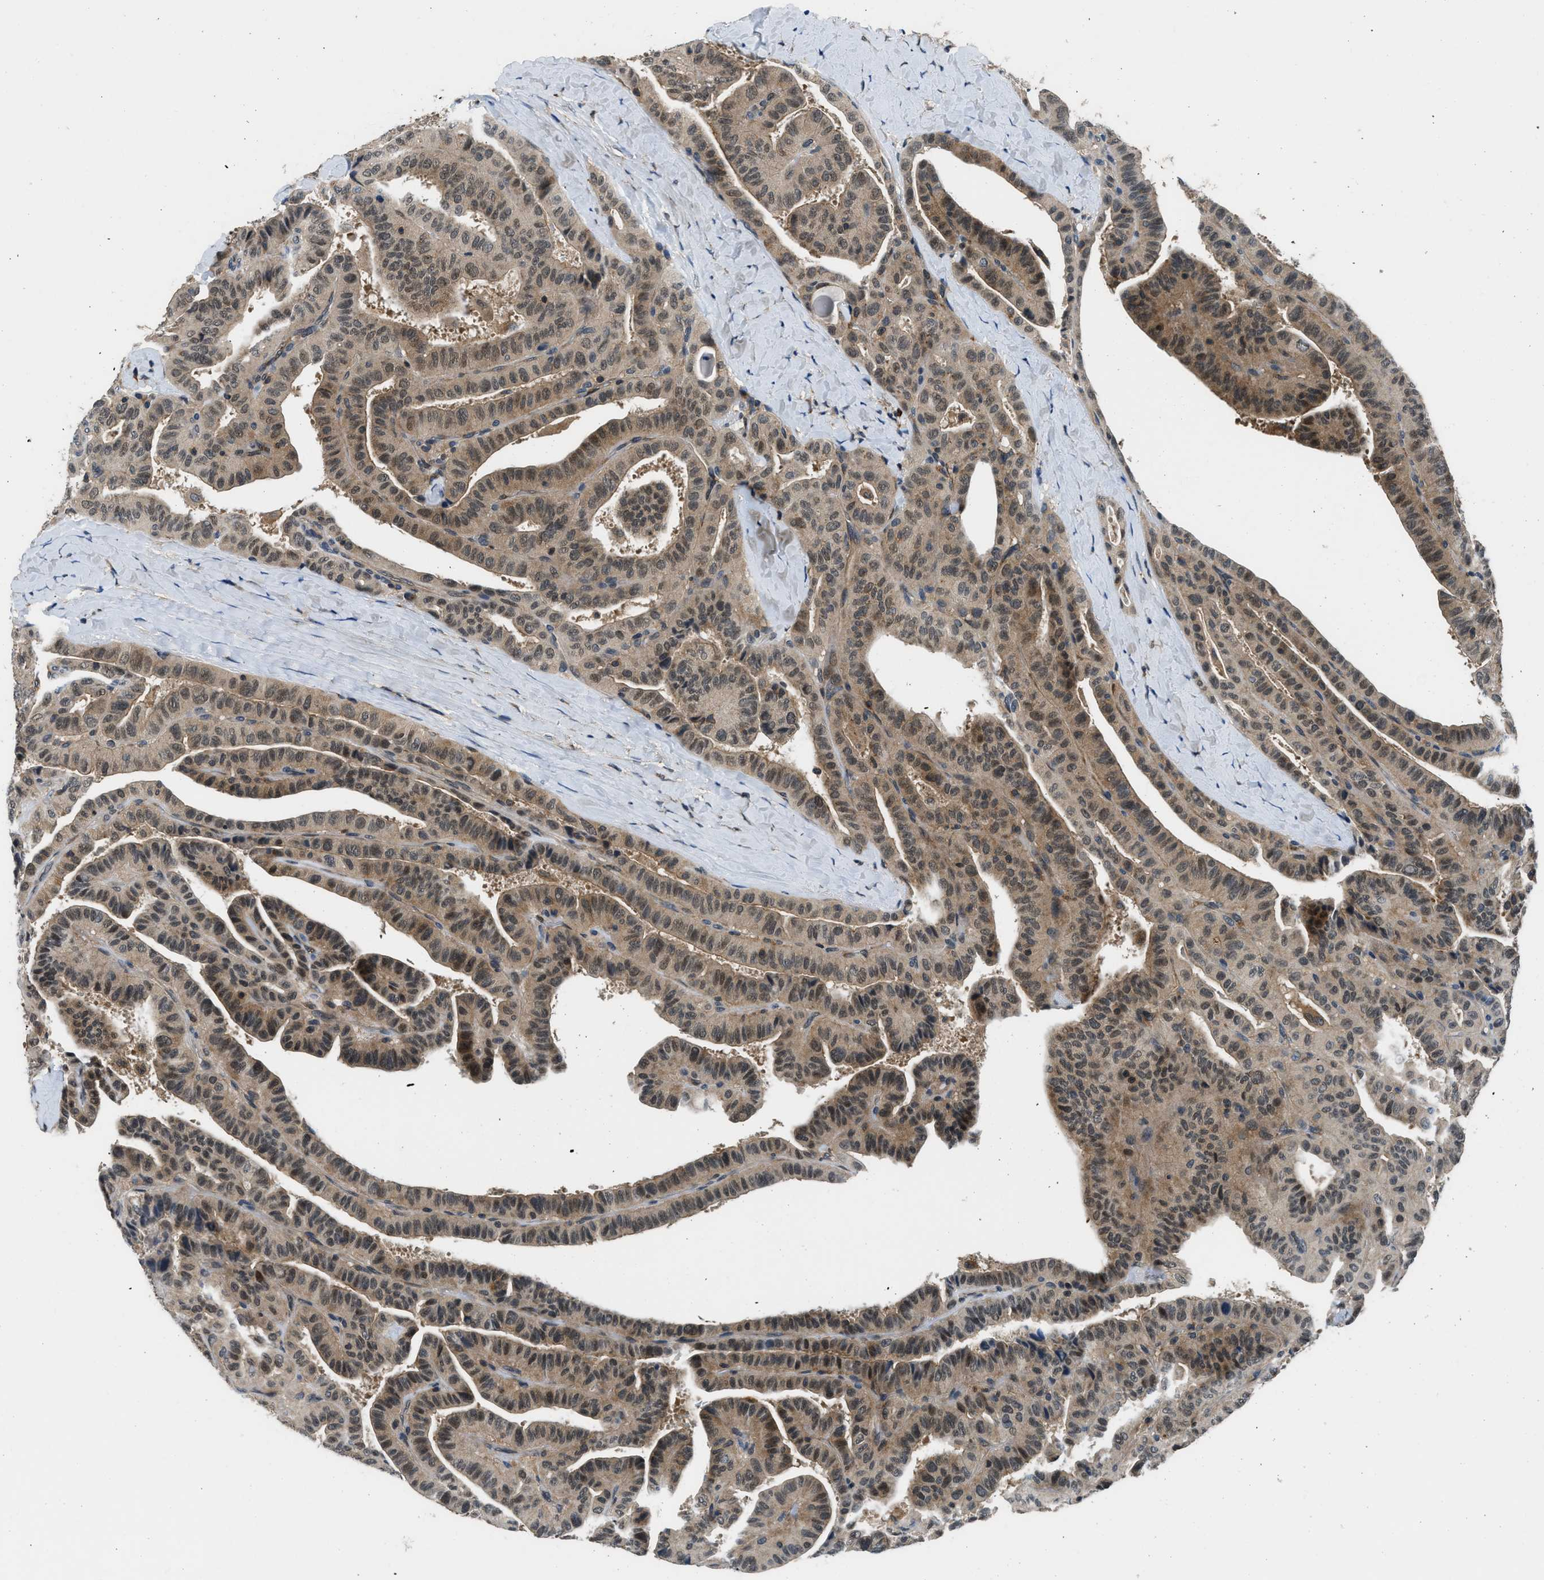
{"staining": {"intensity": "moderate", "quantity": ">75%", "location": "cytoplasmic/membranous,nuclear"}, "tissue": "thyroid cancer", "cell_type": "Tumor cells", "image_type": "cancer", "snomed": [{"axis": "morphology", "description": "Papillary adenocarcinoma, NOS"}, {"axis": "topography", "description": "Thyroid gland"}], "caption": "The immunohistochemical stain highlights moderate cytoplasmic/membranous and nuclear expression in tumor cells of thyroid cancer tissue.", "gene": "MTMR1", "patient": {"sex": "male", "age": 77}}